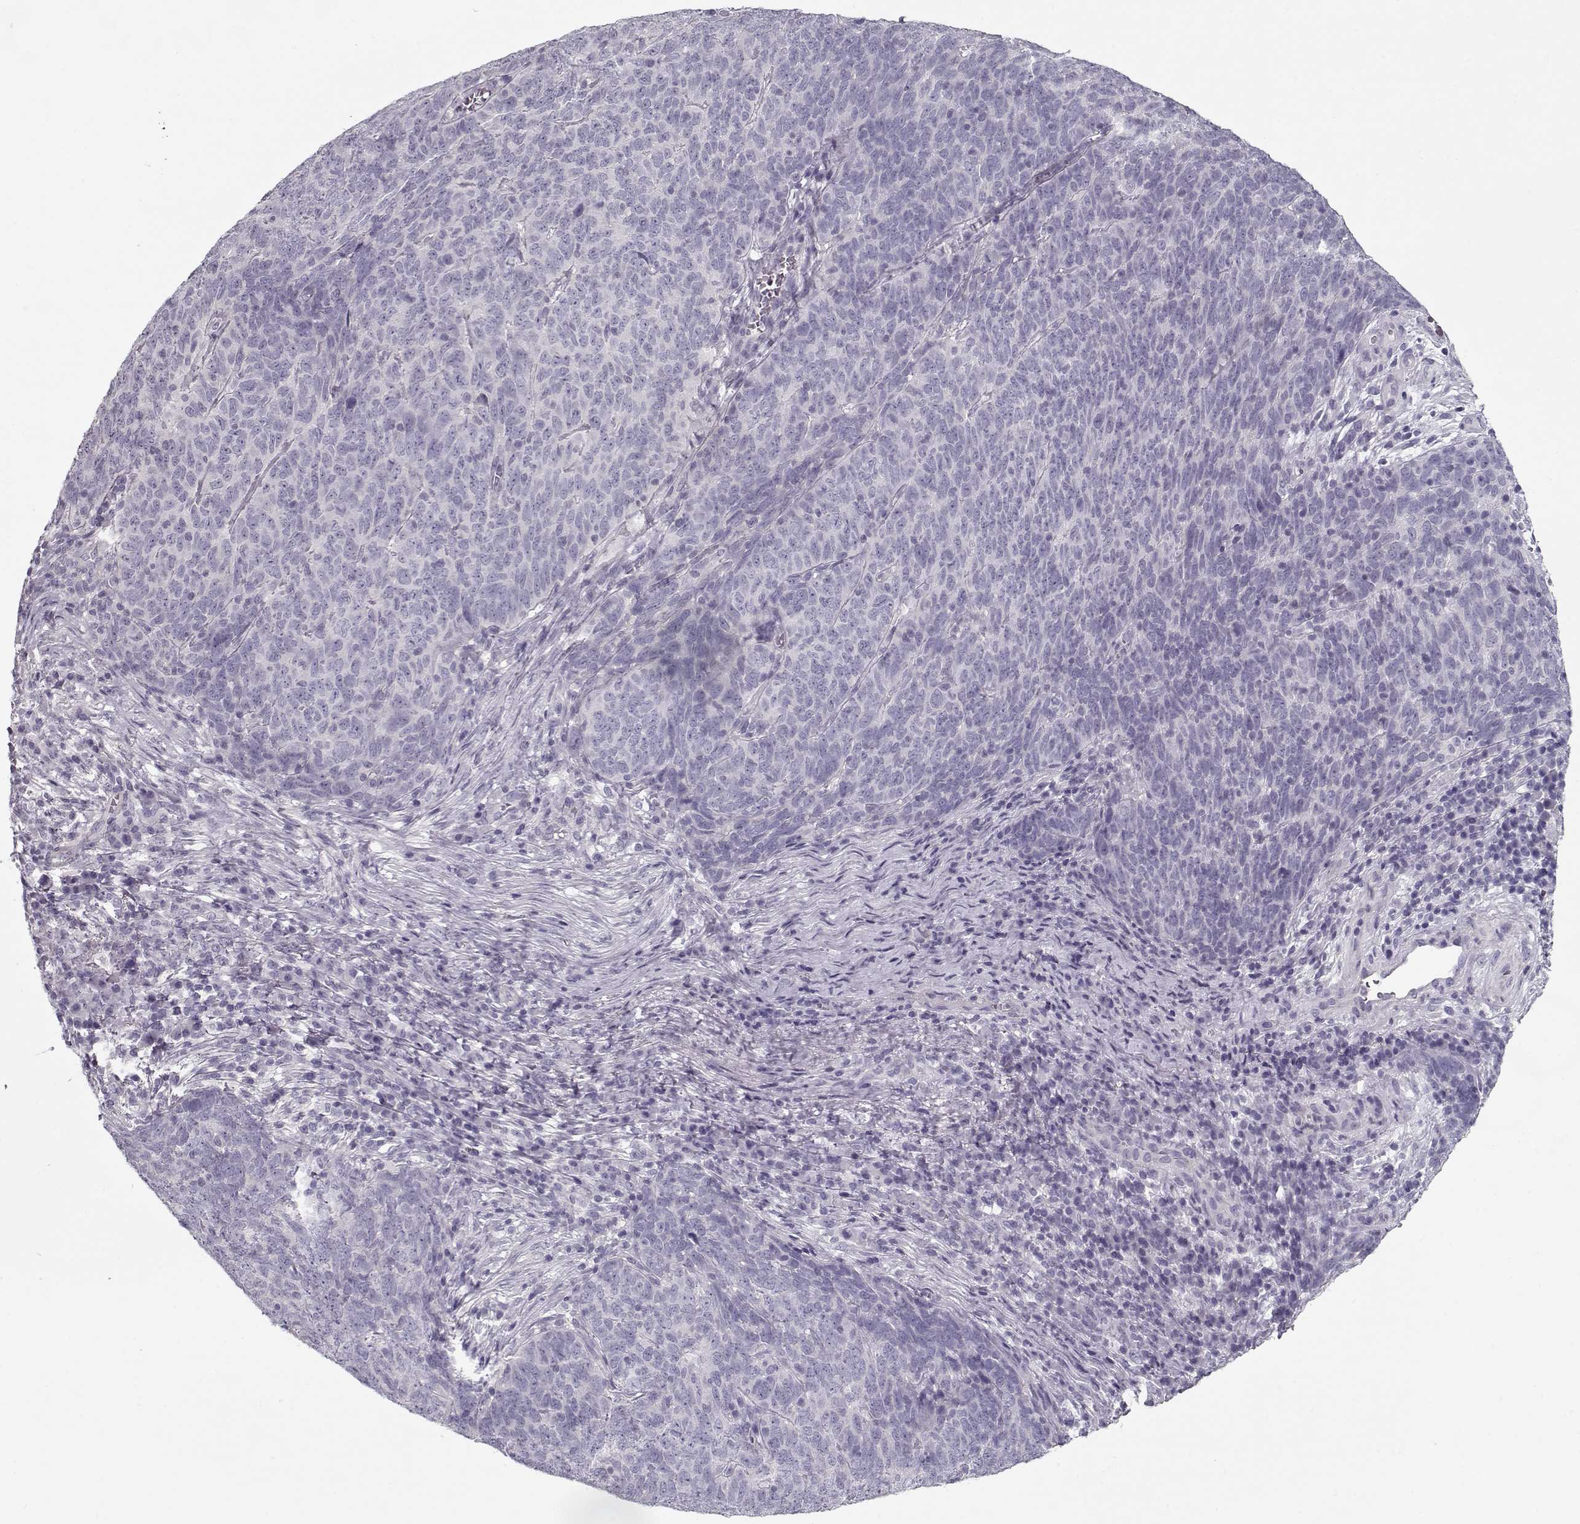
{"staining": {"intensity": "negative", "quantity": "none", "location": "none"}, "tissue": "skin cancer", "cell_type": "Tumor cells", "image_type": "cancer", "snomed": [{"axis": "morphology", "description": "Squamous cell carcinoma, NOS"}, {"axis": "topography", "description": "Skin"}, {"axis": "topography", "description": "Anal"}], "caption": "The immunohistochemistry (IHC) image has no significant staining in tumor cells of squamous cell carcinoma (skin) tissue.", "gene": "CCDC136", "patient": {"sex": "female", "age": 51}}